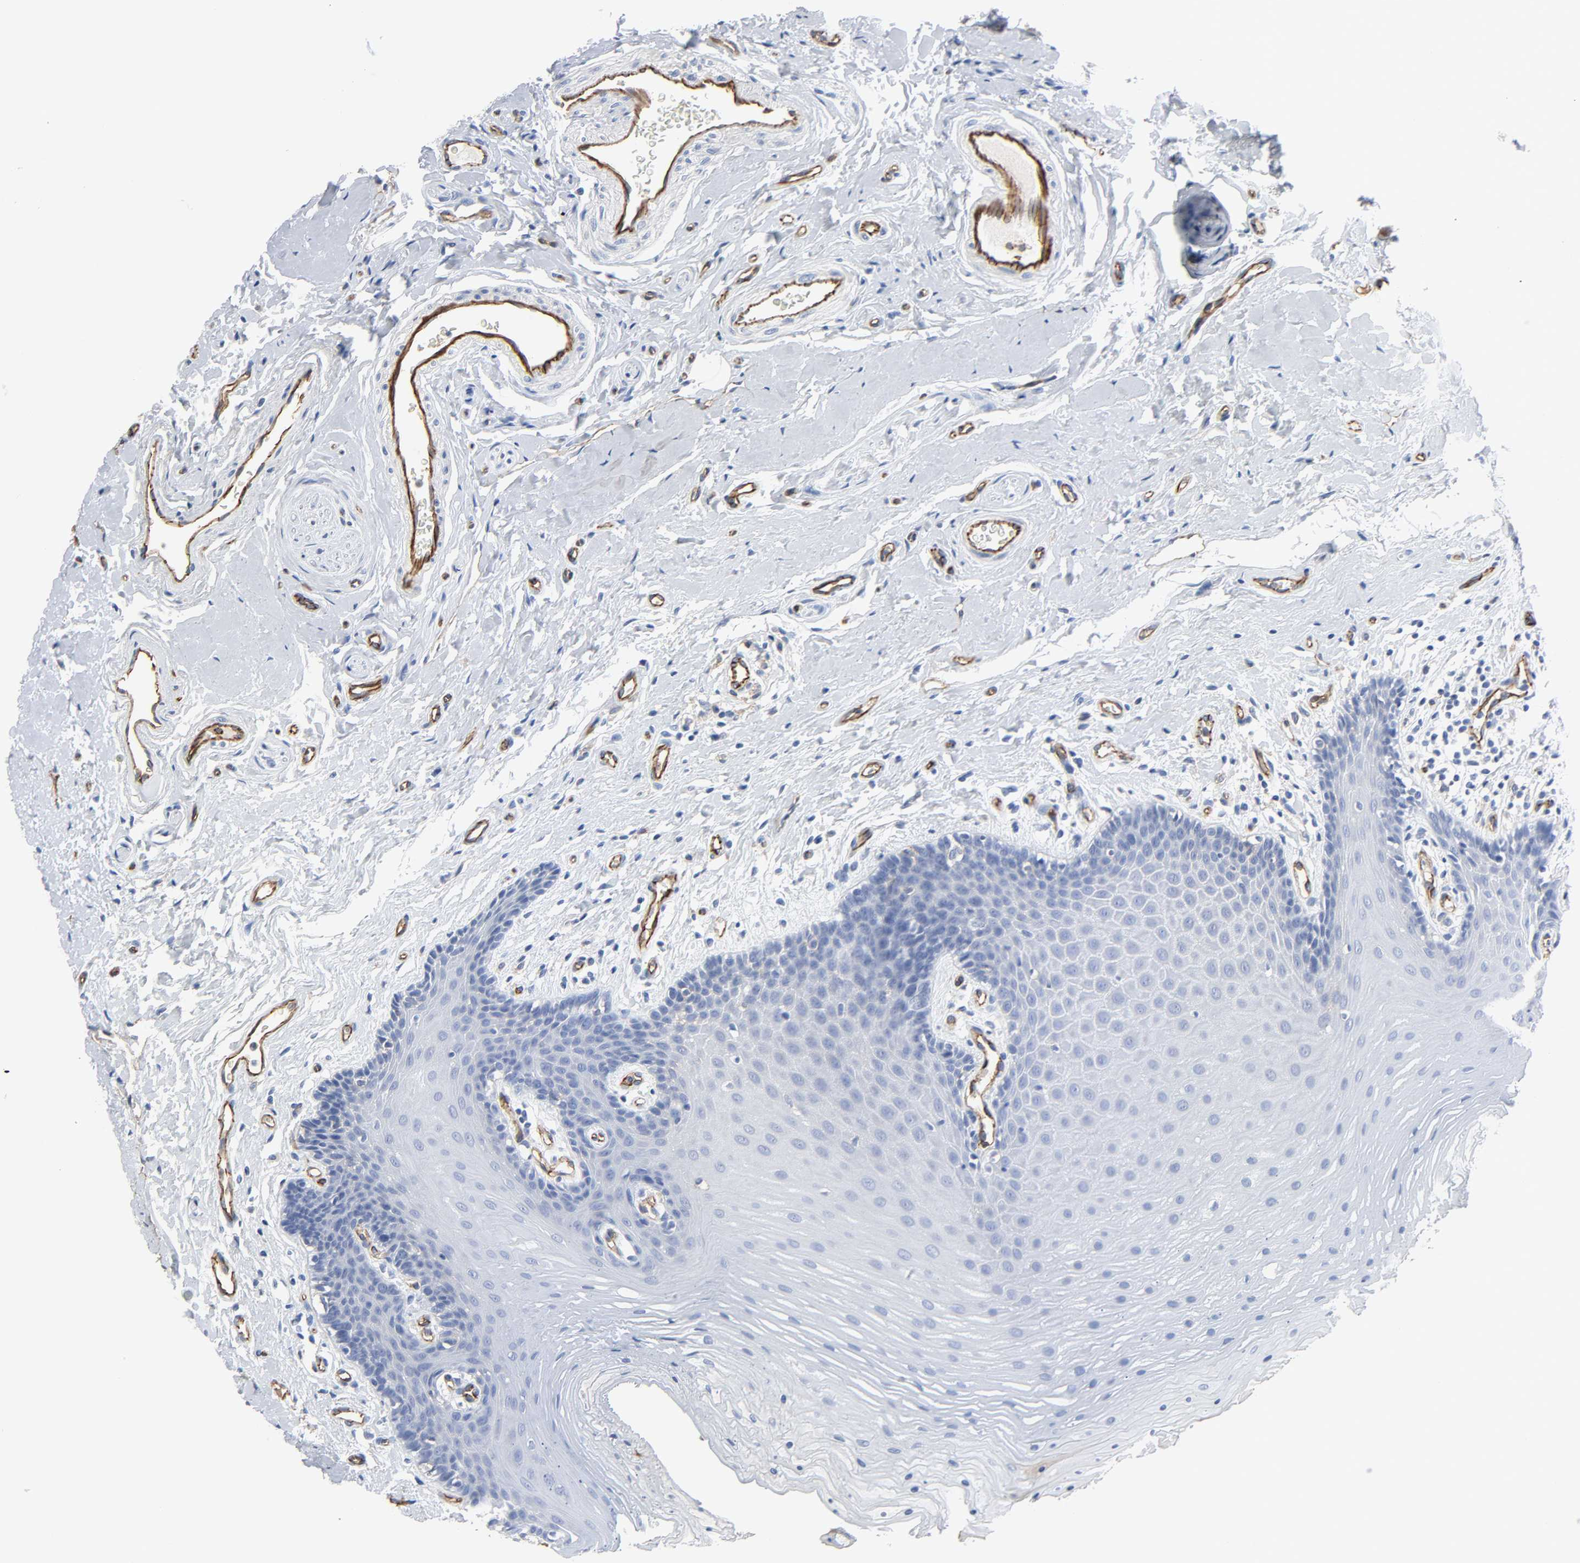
{"staining": {"intensity": "negative", "quantity": "none", "location": "none"}, "tissue": "oral mucosa", "cell_type": "Squamous epithelial cells", "image_type": "normal", "snomed": [{"axis": "morphology", "description": "Normal tissue, NOS"}, {"axis": "topography", "description": "Oral tissue"}], "caption": "This is an immunohistochemistry (IHC) micrograph of benign oral mucosa. There is no expression in squamous epithelial cells.", "gene": "PECAM1", "patient": {"sex": "male", "age": 62}}